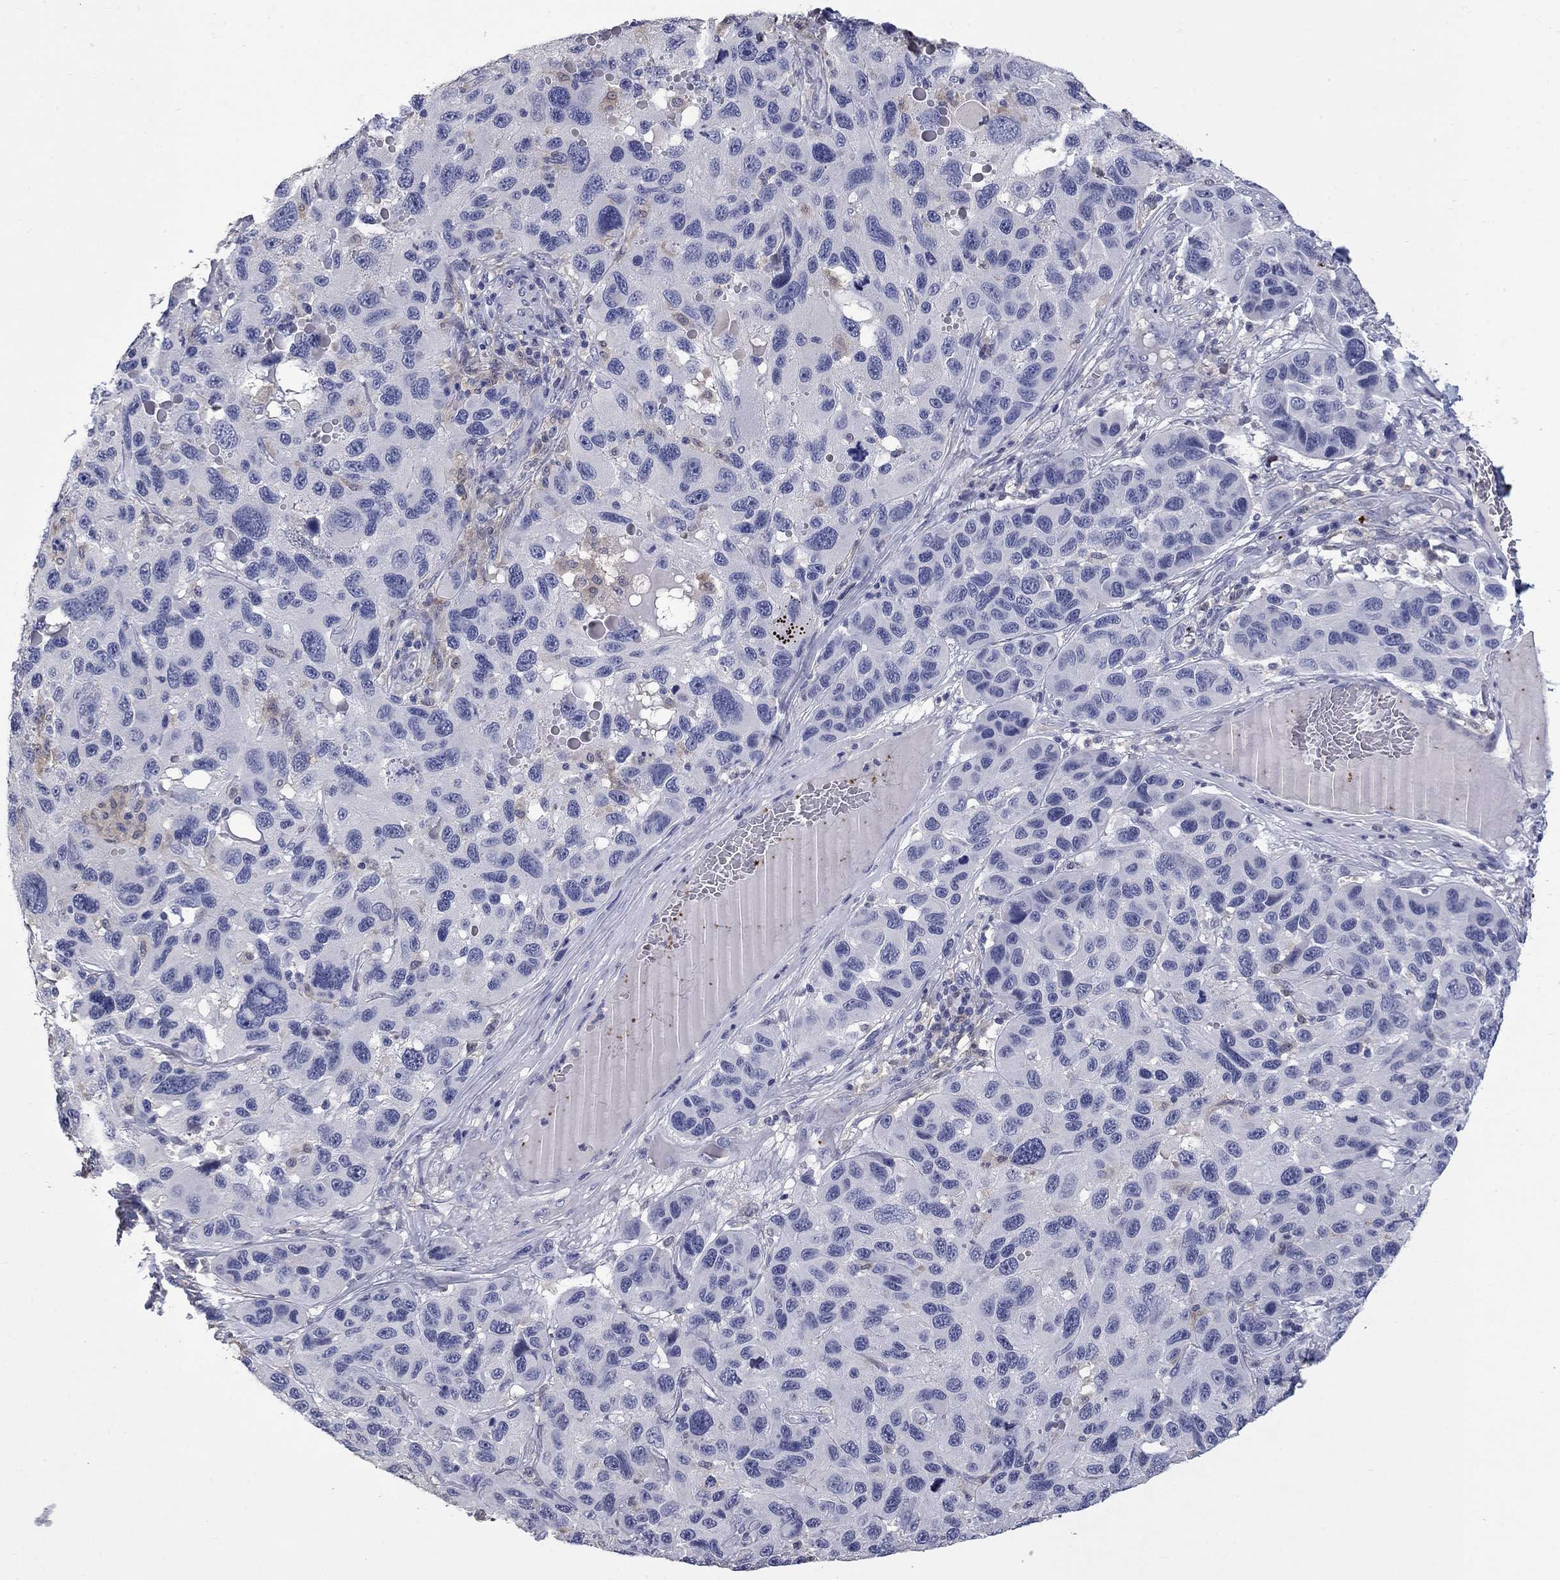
{"staining": {"intensity": "weak", "quantity": "<25%", "location": "cytoplasmic/membranous"}, "tissue": "melanoma", "cell_type": "Tumor cells", "image_type": "cancer", "snomed": [{"axis": "morphology", "description": "Malignant melanoma, NOS"}, {"axis": "topography", "description": "Skin"}], "caption": "High magnification brightfield microscopy of malignant melanoma stained with DAB (3,3'-diaminobenzidine) (brown) and counterstained with hematoxylin (blue): tumor cells show no significant positivity.", "gene": "PLEK", "patient": {"sex": "male", "age": 53}}